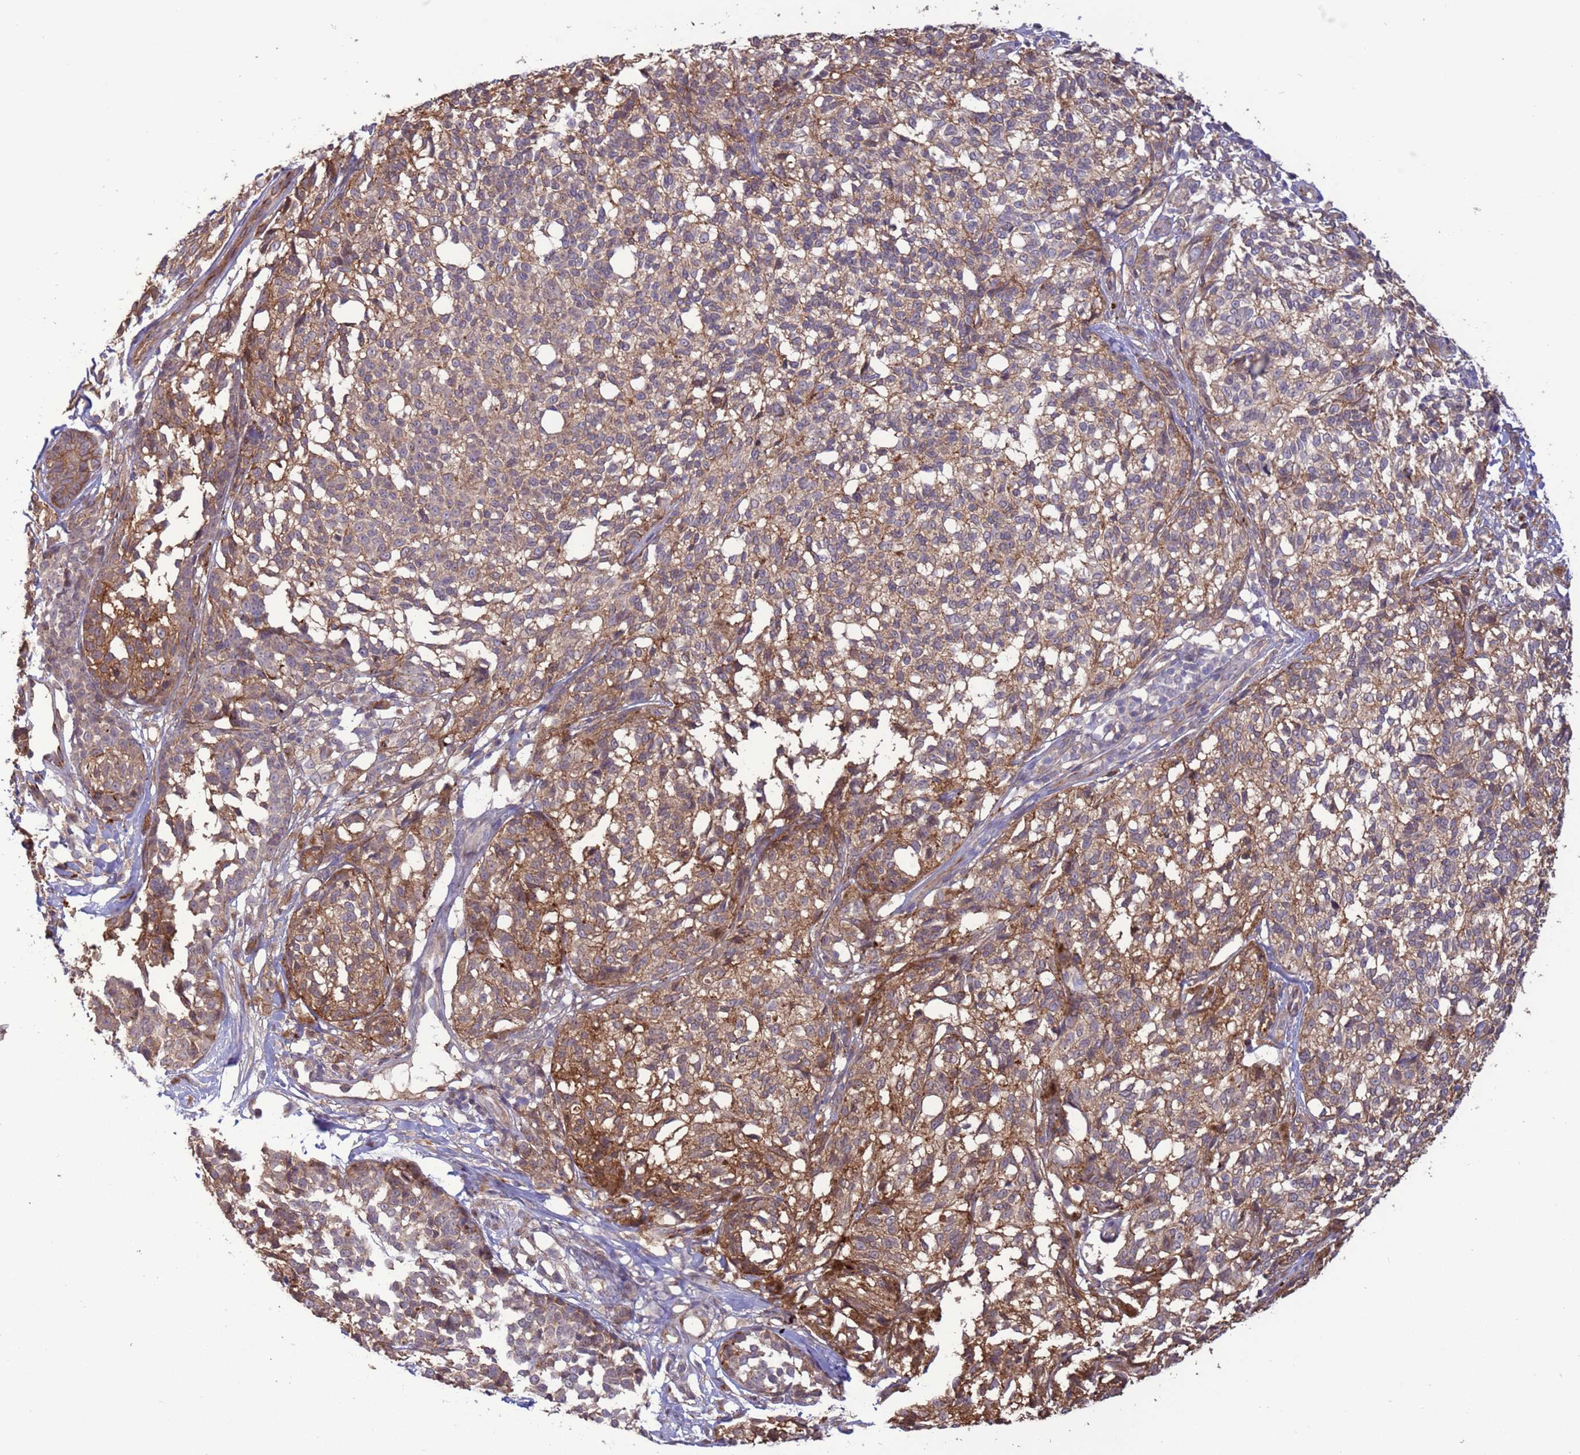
{"staining": {"intensity": "moderate", "quantity": "25%-75%", "location": "cytoplasmic/membranous"}, "tissue": "melanoma", "cell_type": "Tumor cells", "image_type": "cancer", "snomed": [{"axis": "morphology", "description": "Malignant melanoma, NOS"}, {"axis": "topography", "description": "Skin of upper extremity"}], "caption": "Malignant melanoma was stained to show a protein in brown. There is medium levels of moderate cytoplasmic/membranous staining in approximately 25%-75% of tumor cells.", "gene": "GJA10", "patient": {"sex": "male", "age": 40}}